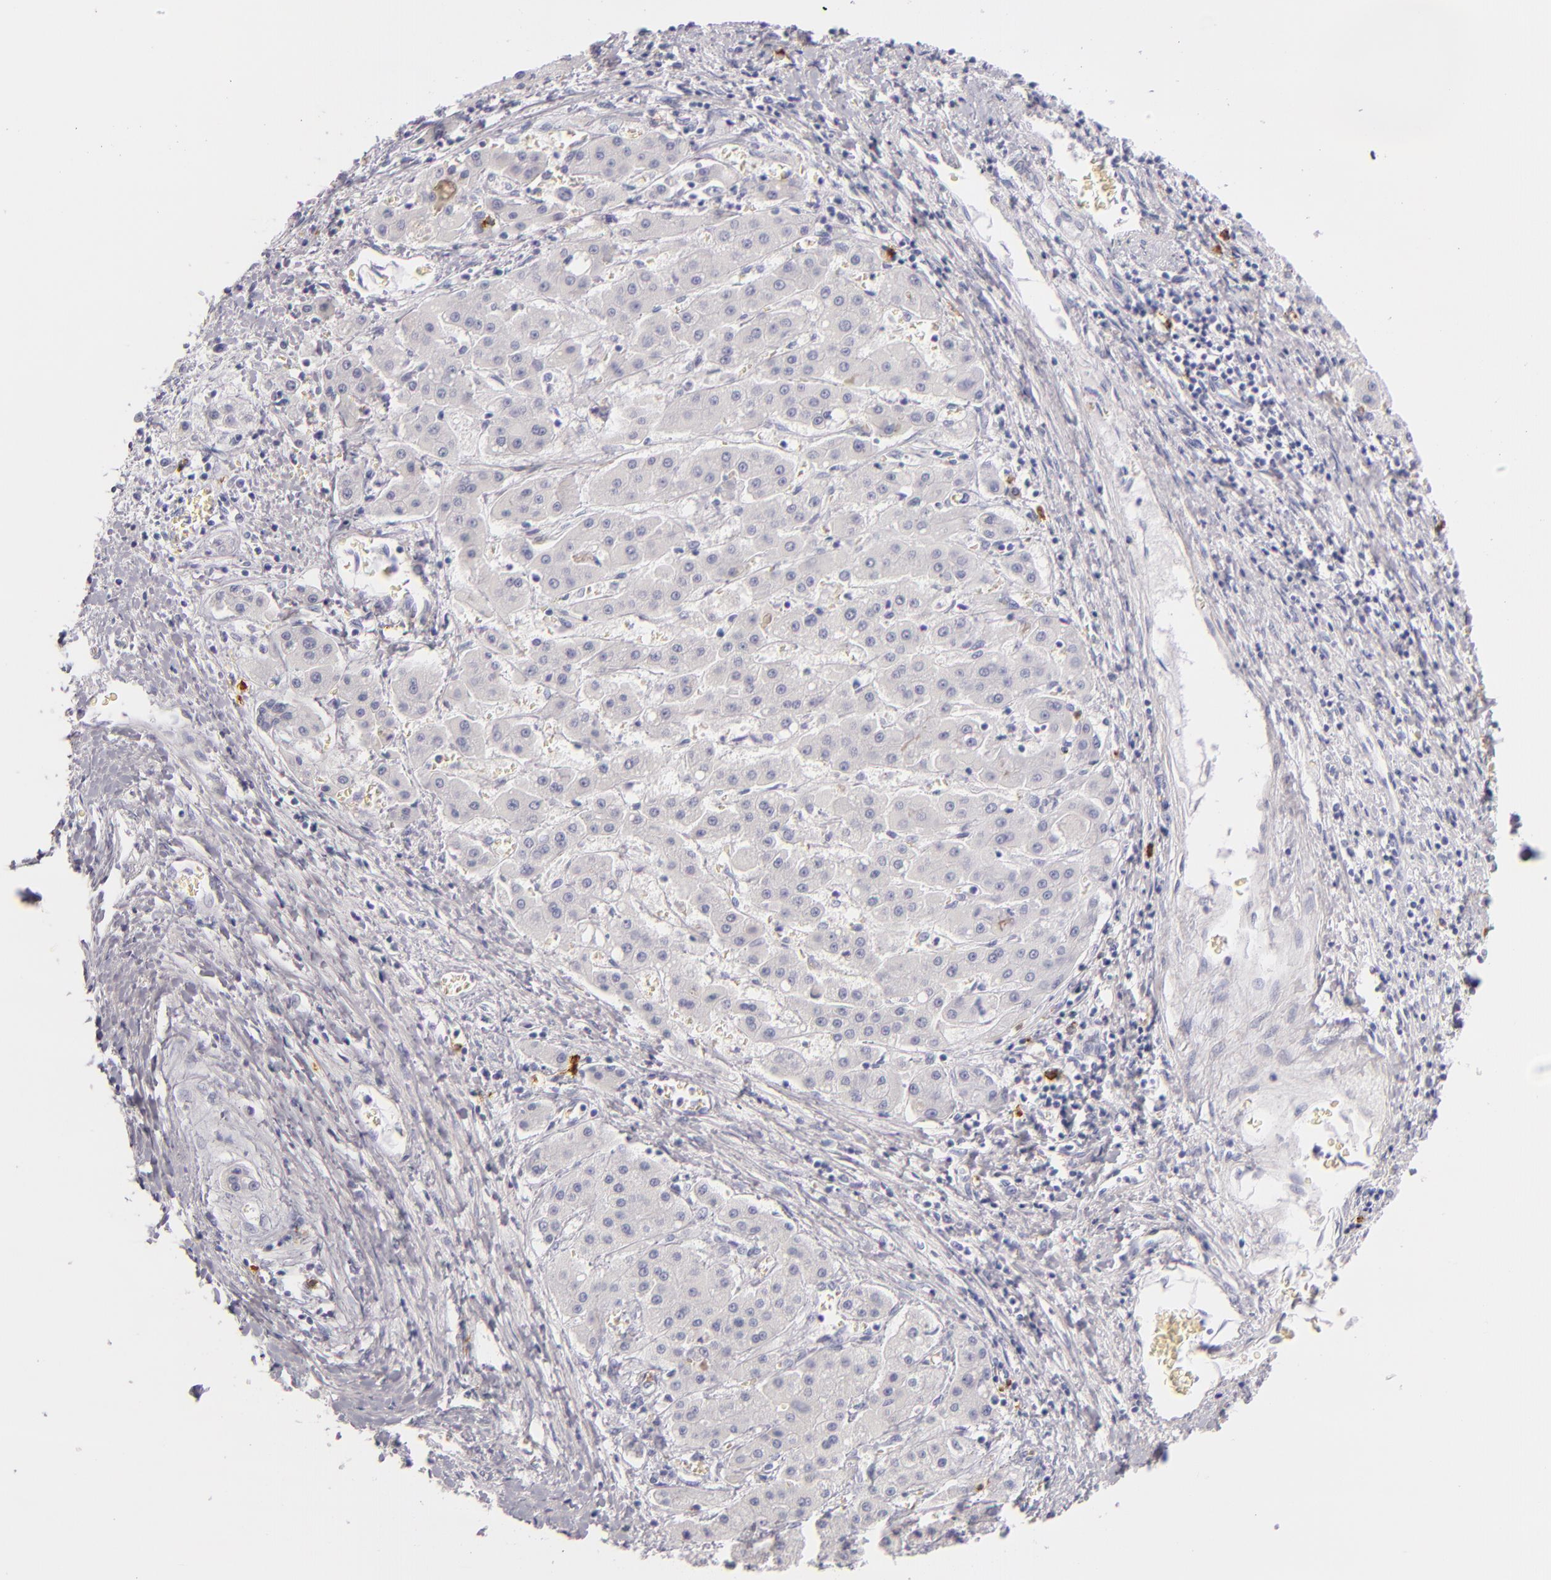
{"staining": {"intensity": "negative", "quantity": "none", "location": "none"}, "tissue": "liver cancer", "cell_type": "Tumor cells", "image_type": "cancer", "snomed": [{"axis": "morphology", "description": "Carcinoma, Hepatocellular, NOS"}, {"axis": "topography", "description": "Liver"}], "caption": "Tumor cells show no significant protein positivity in liver cancer.", "gene": "CD207", "patient": {"sex": "male", "age": 24}}